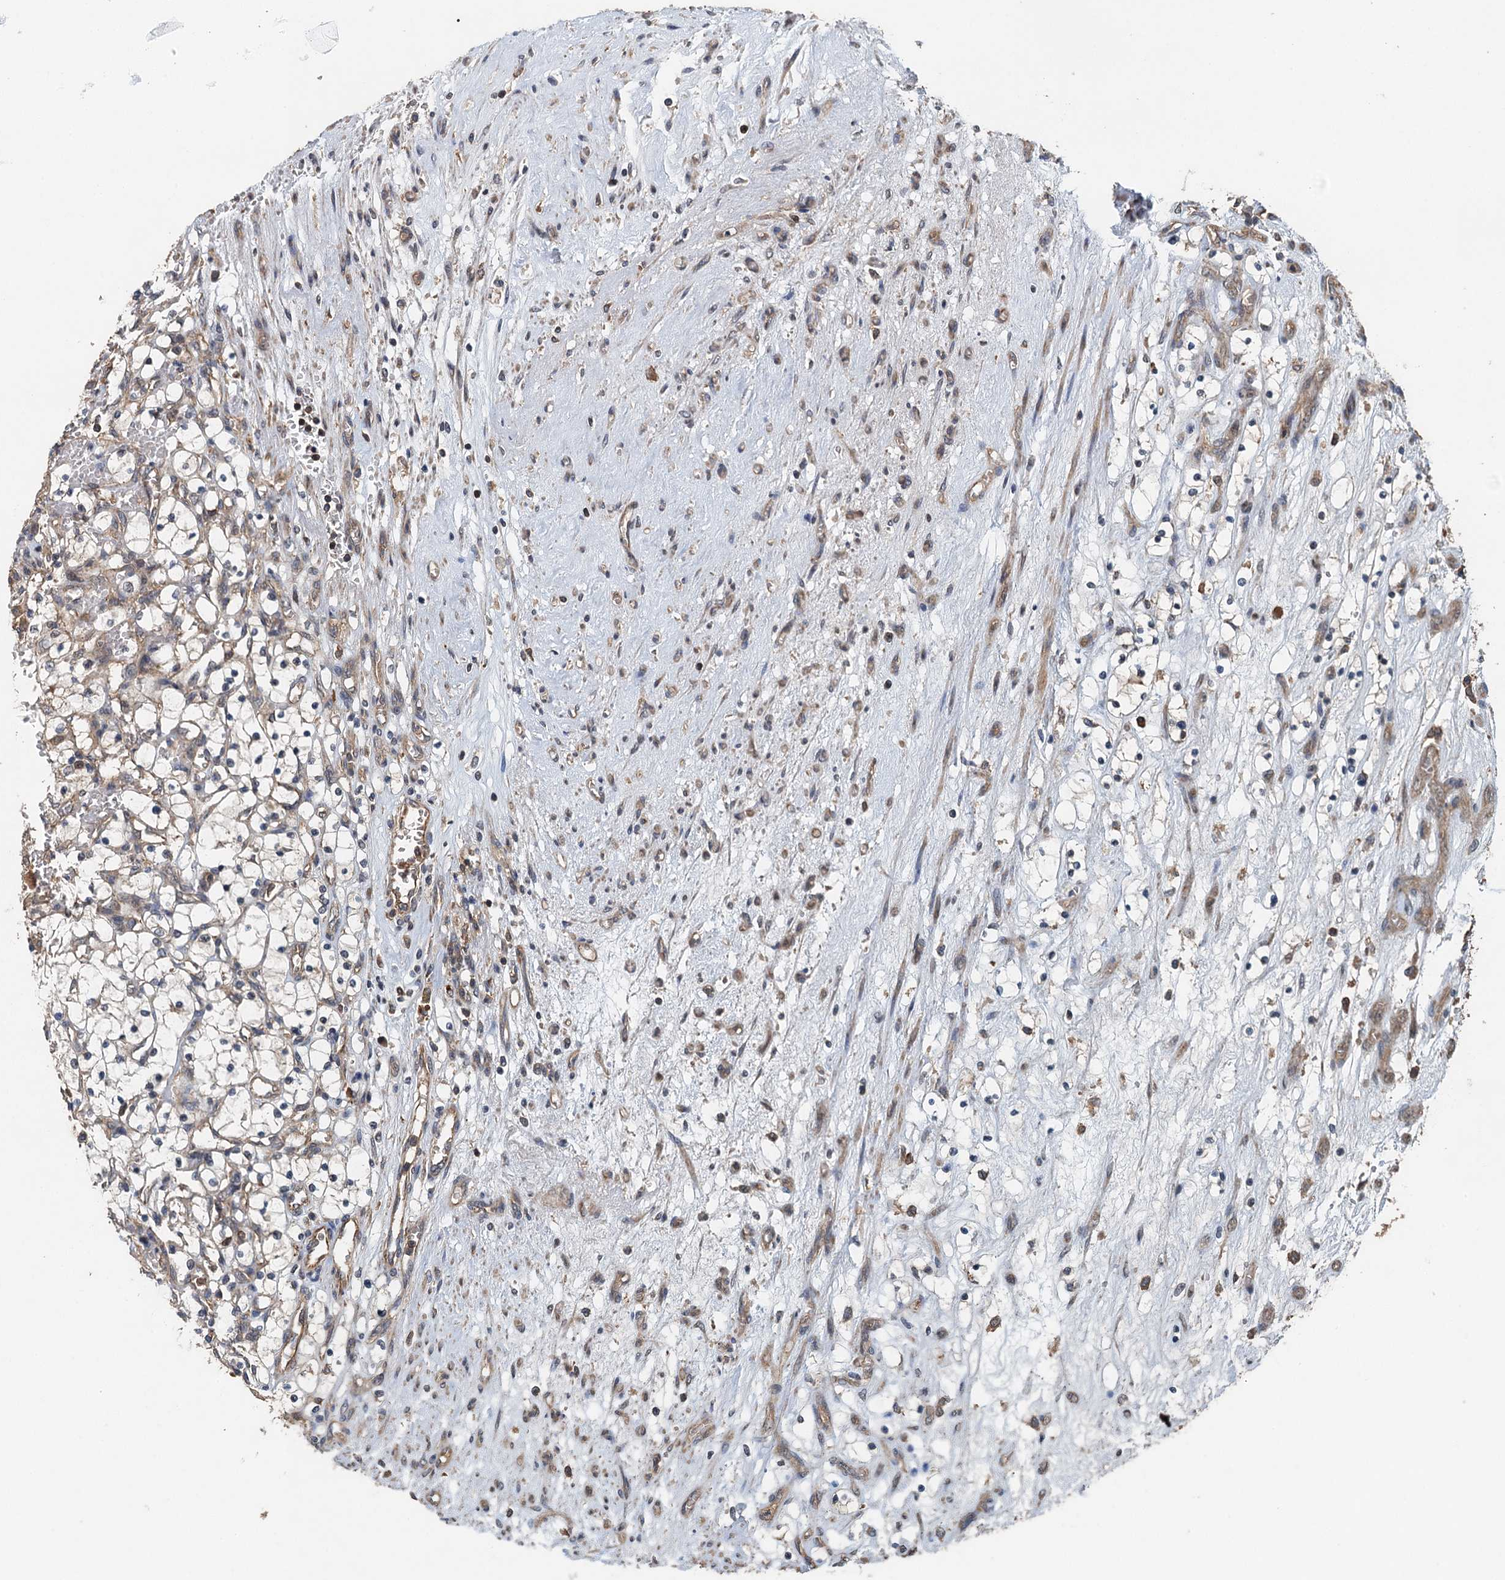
{"staining": {"intensity": "negative", "quantity": "none", "location": "none"}, "tissue": "renal cancer", "cell_type": "Tumor cells", "image_type": "cancer", "snomed": [{"axis": "morphology", "description": "Adenocarcinoma, NOS"}, {"axis": "topography", "description": "Kidney"}], "caption": "A high-resolution image shows immunohistochemistry (IHC) staining of renal cancer (adenocarcinoma), which demonstrates no significant expression in tumor cells.", "gene": "BORCS5", "patient": {"sex": "female", "age": 69}}